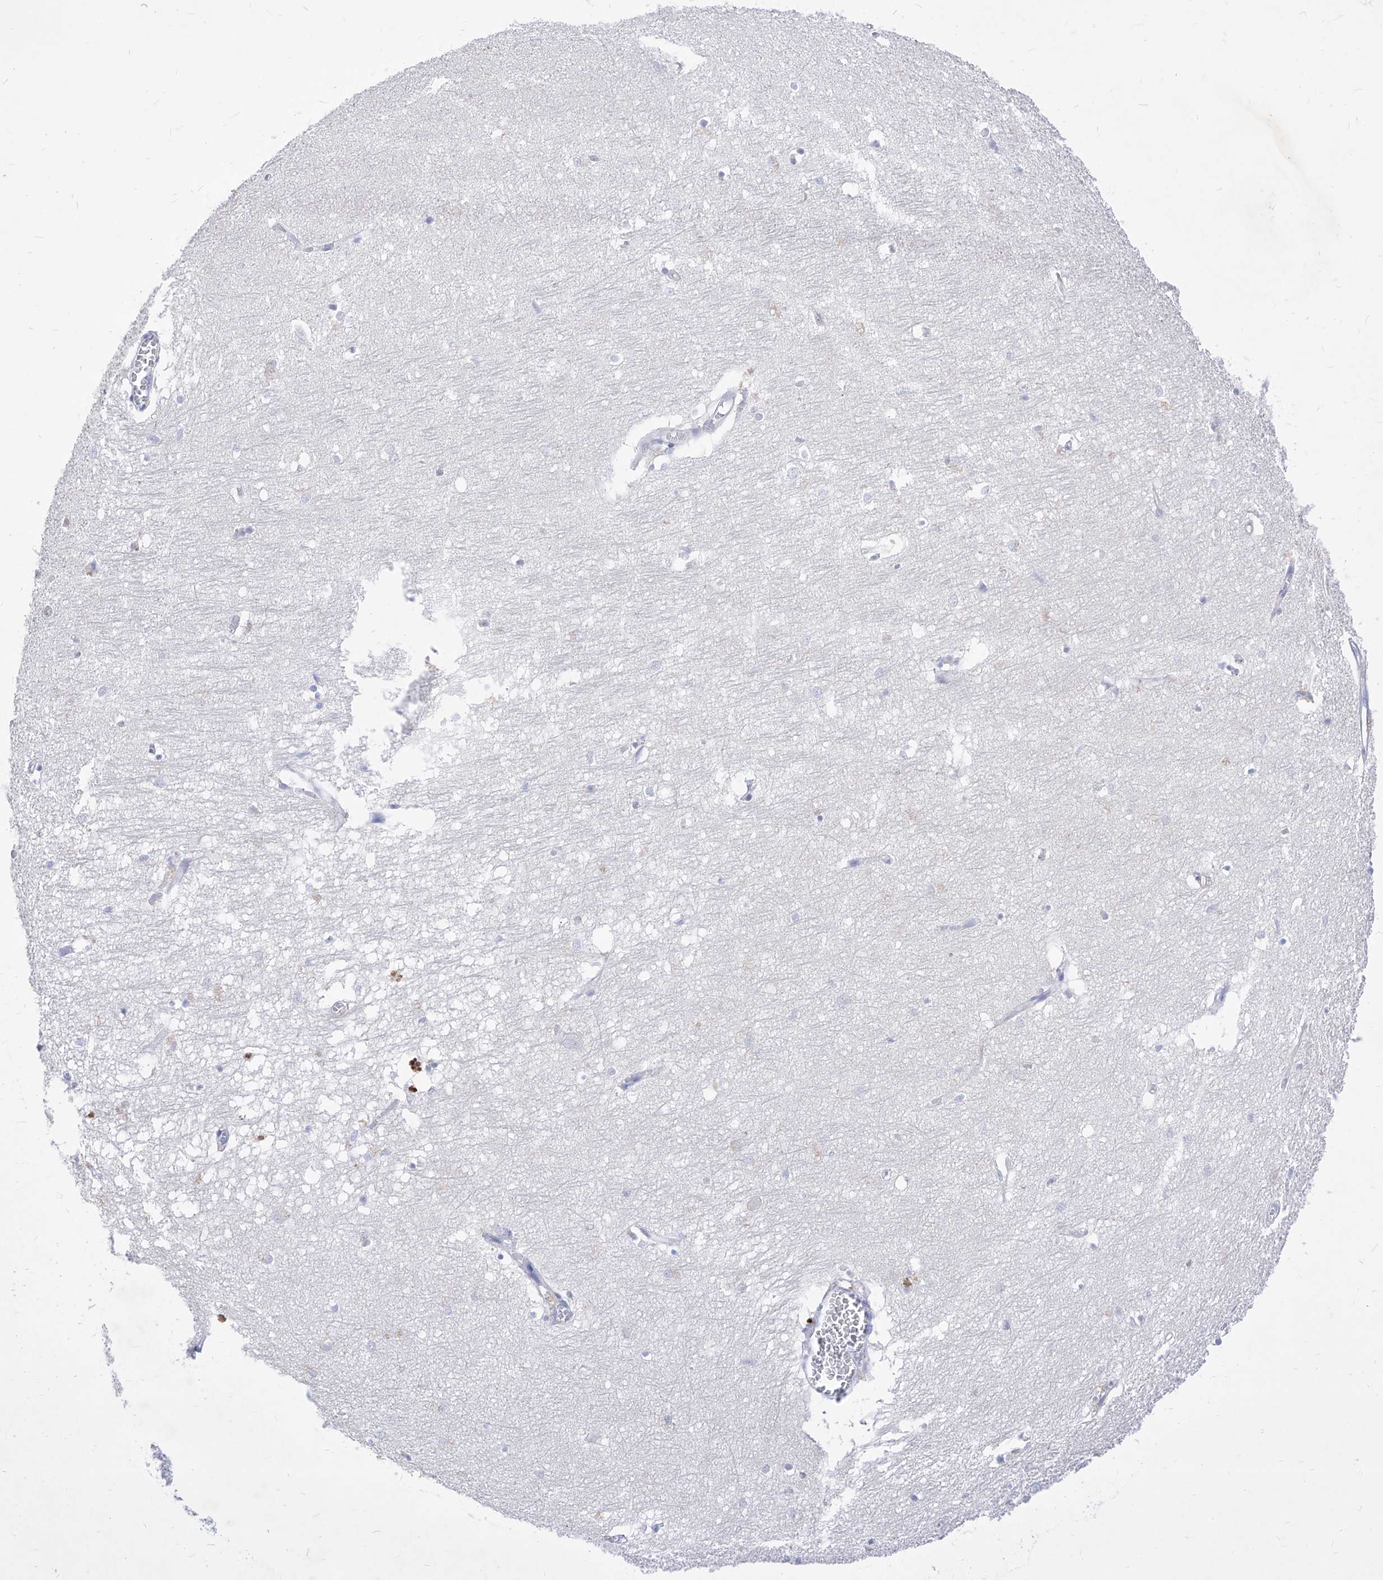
{"staining": {"intensity": "negative", "quantity": "none", "location": "none"}, "tissue": "hippocampus", "cell_type": "Glial cells", "image_type": "normal", "snomed": [{"axis": "morphology", "description": "Normal tissue, NOS"}, {"axis": "topography", "description": "Hippocampus"}], "caption": "Hippocampus was stained to show a protein in brown. There is no significant expression in glial cells. (DAB (3,3'-diaminobenzidine) immunohistochemistry (IHC) visualized using brightfield microscopy, high magnification).", "gene": "VAX1", "patient": {"sex": "female", "age": 64}}